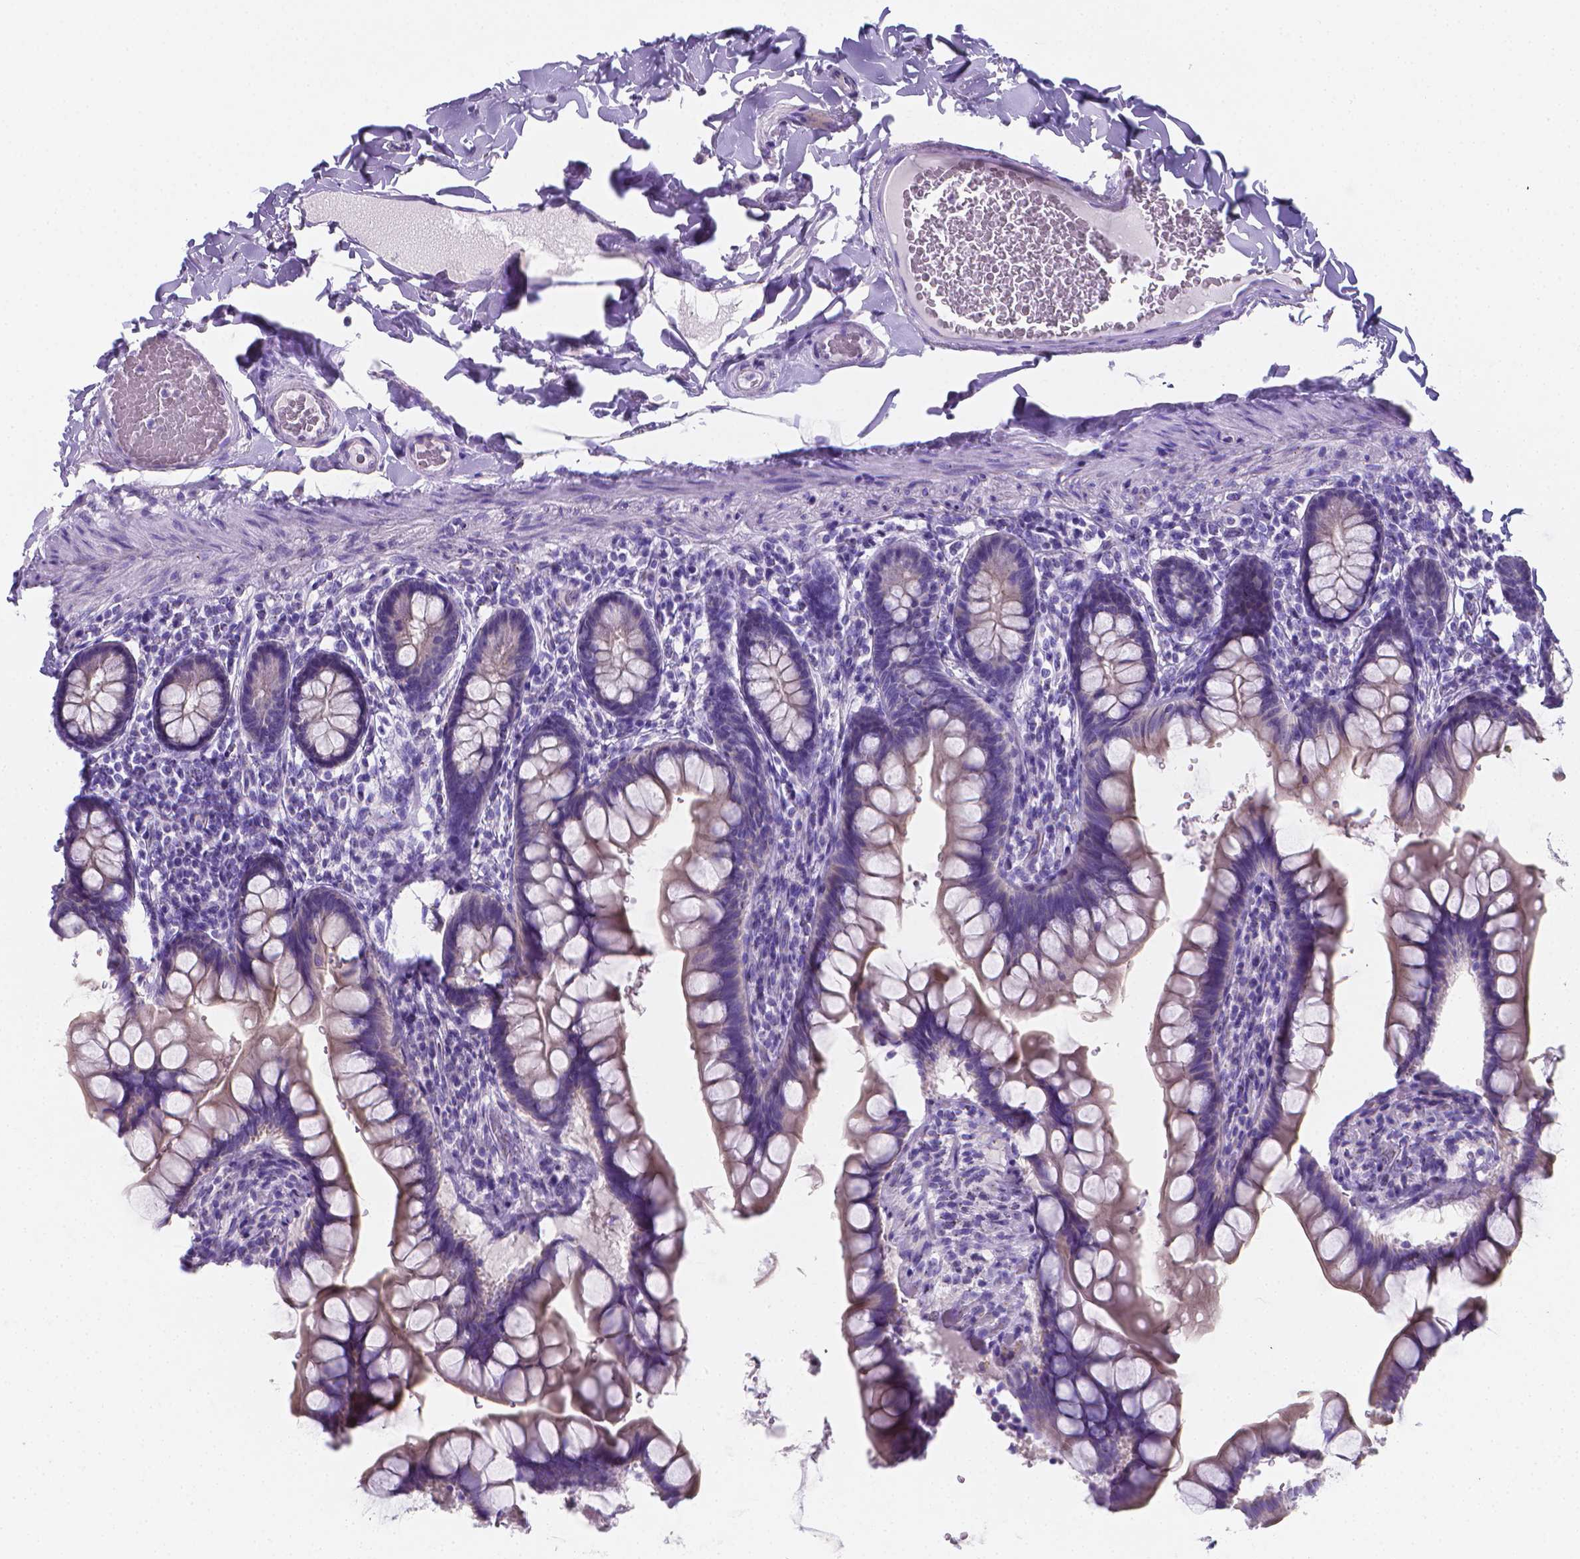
{"staining": {"intensity": "negative", "quantity": "none", "location": "none"}, "tissue": "small intestine", "cell_type": "Glandular cells", "image_type": "normal", "snomed": [{"axis": "morphology", "description": "Normal tissue, NOS"}, {"axis": "topography", "description": "Small intestine"}], "caption": "This is an immunohistochemistry (IHC) histopathology image of normal small intestine. There is no staining in glandular cells.", "gene": "LRRC73", "patient": {"sex": "male", "age": 70}}